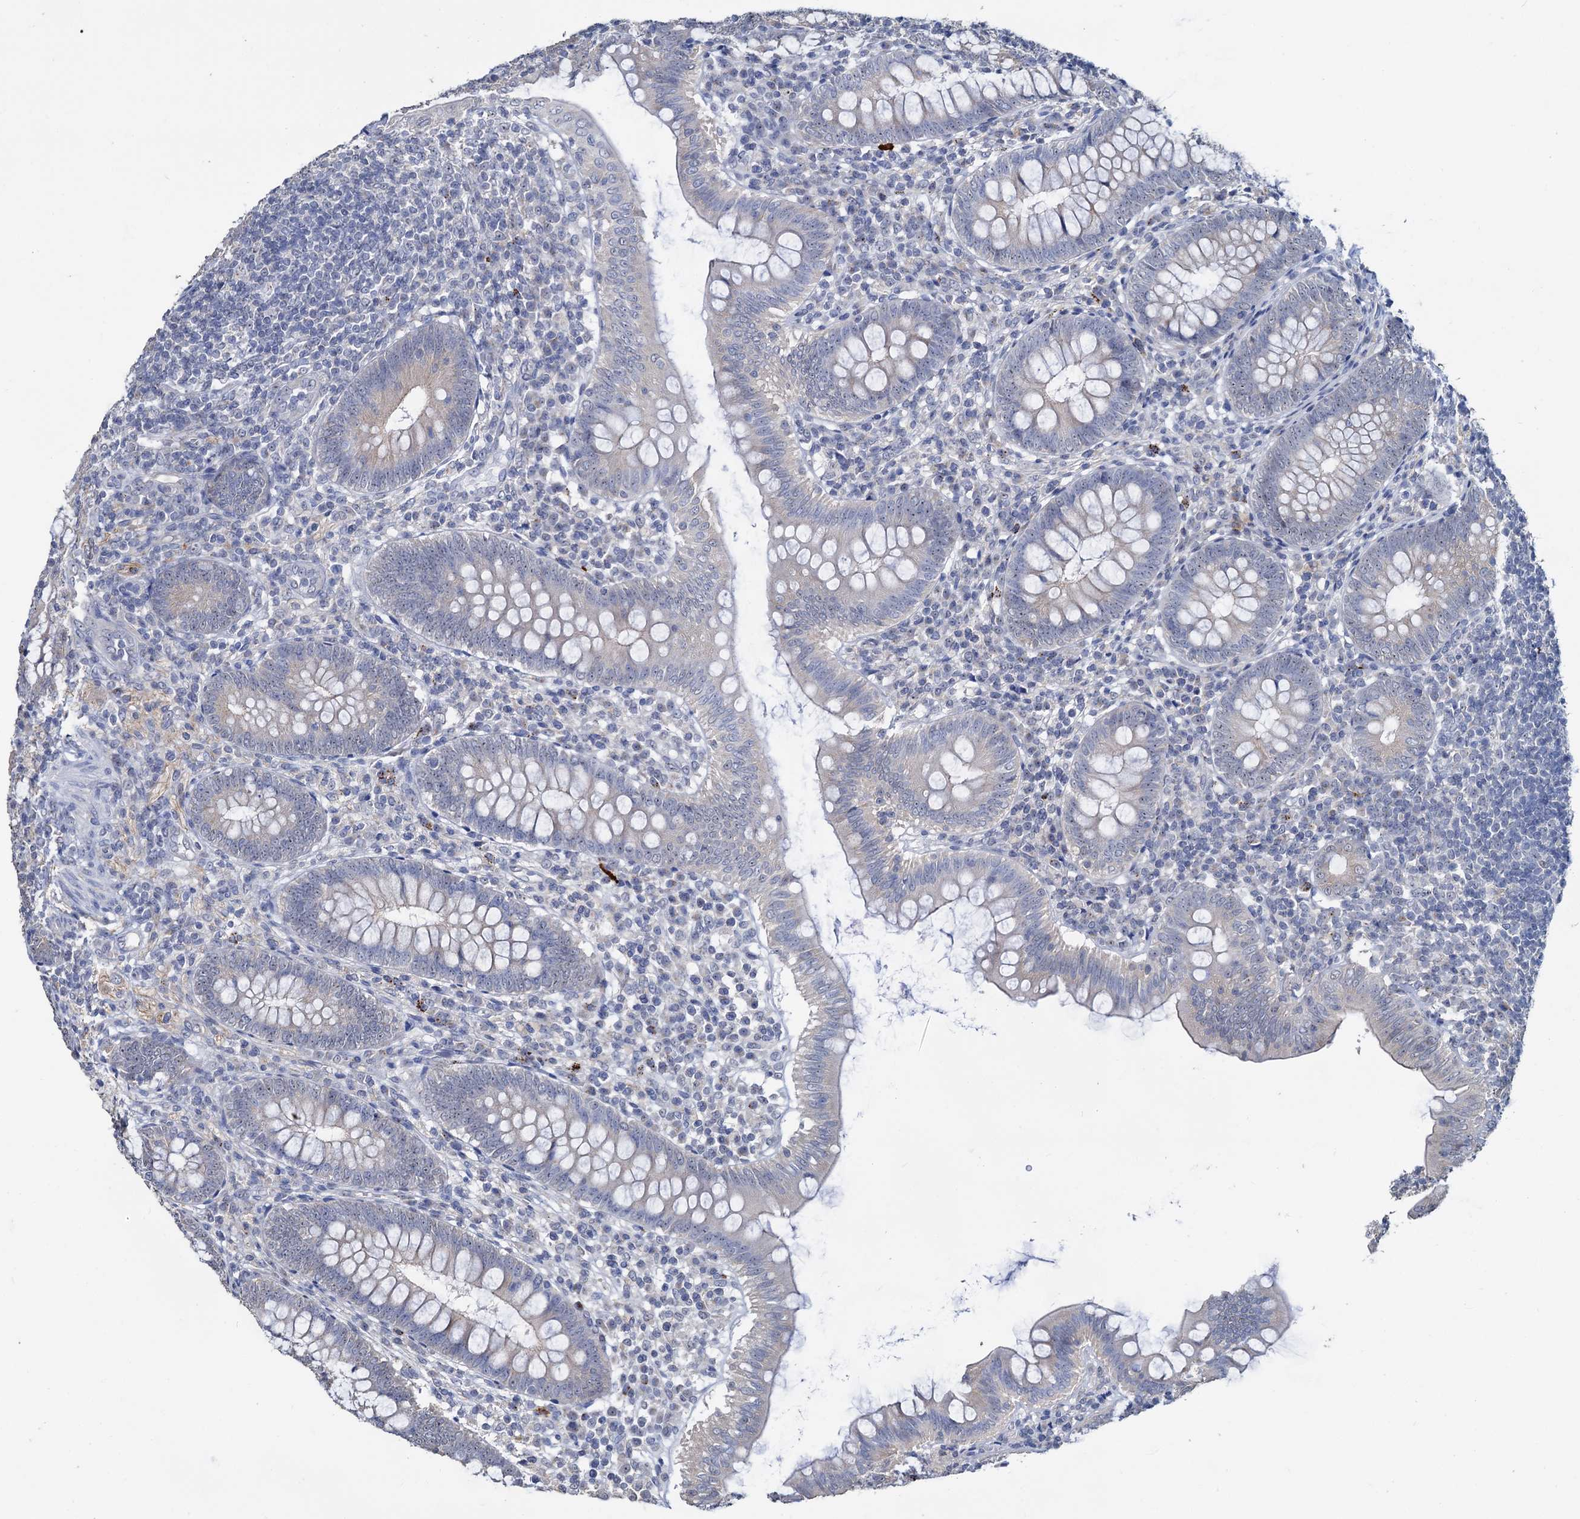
{"staining": {"intensity": "weak", "quantity": "25%-75%", "location": "cytoplasmic/membranous"}, "tissue": "appendix", "cell_type": "Glandular cells", "image_type": "normal", "snomed": [{"axis": "morphology", "description": "Normal tissue, NOS"}, {"axis": "topography", "description": "Appendix"}], "caption": "Immunohistochemistry (IHC) histopathology image of normal appendix: human appendix stained using immunohistochemistry displays low levels of weak protein expression localized specifically in the cytoplasmic/membranous of glandular cells, appearing as a cytoplasmic/membranous brown color.", "gene": "C2CD3", "patient": {"sex": "male", "age": 14}}